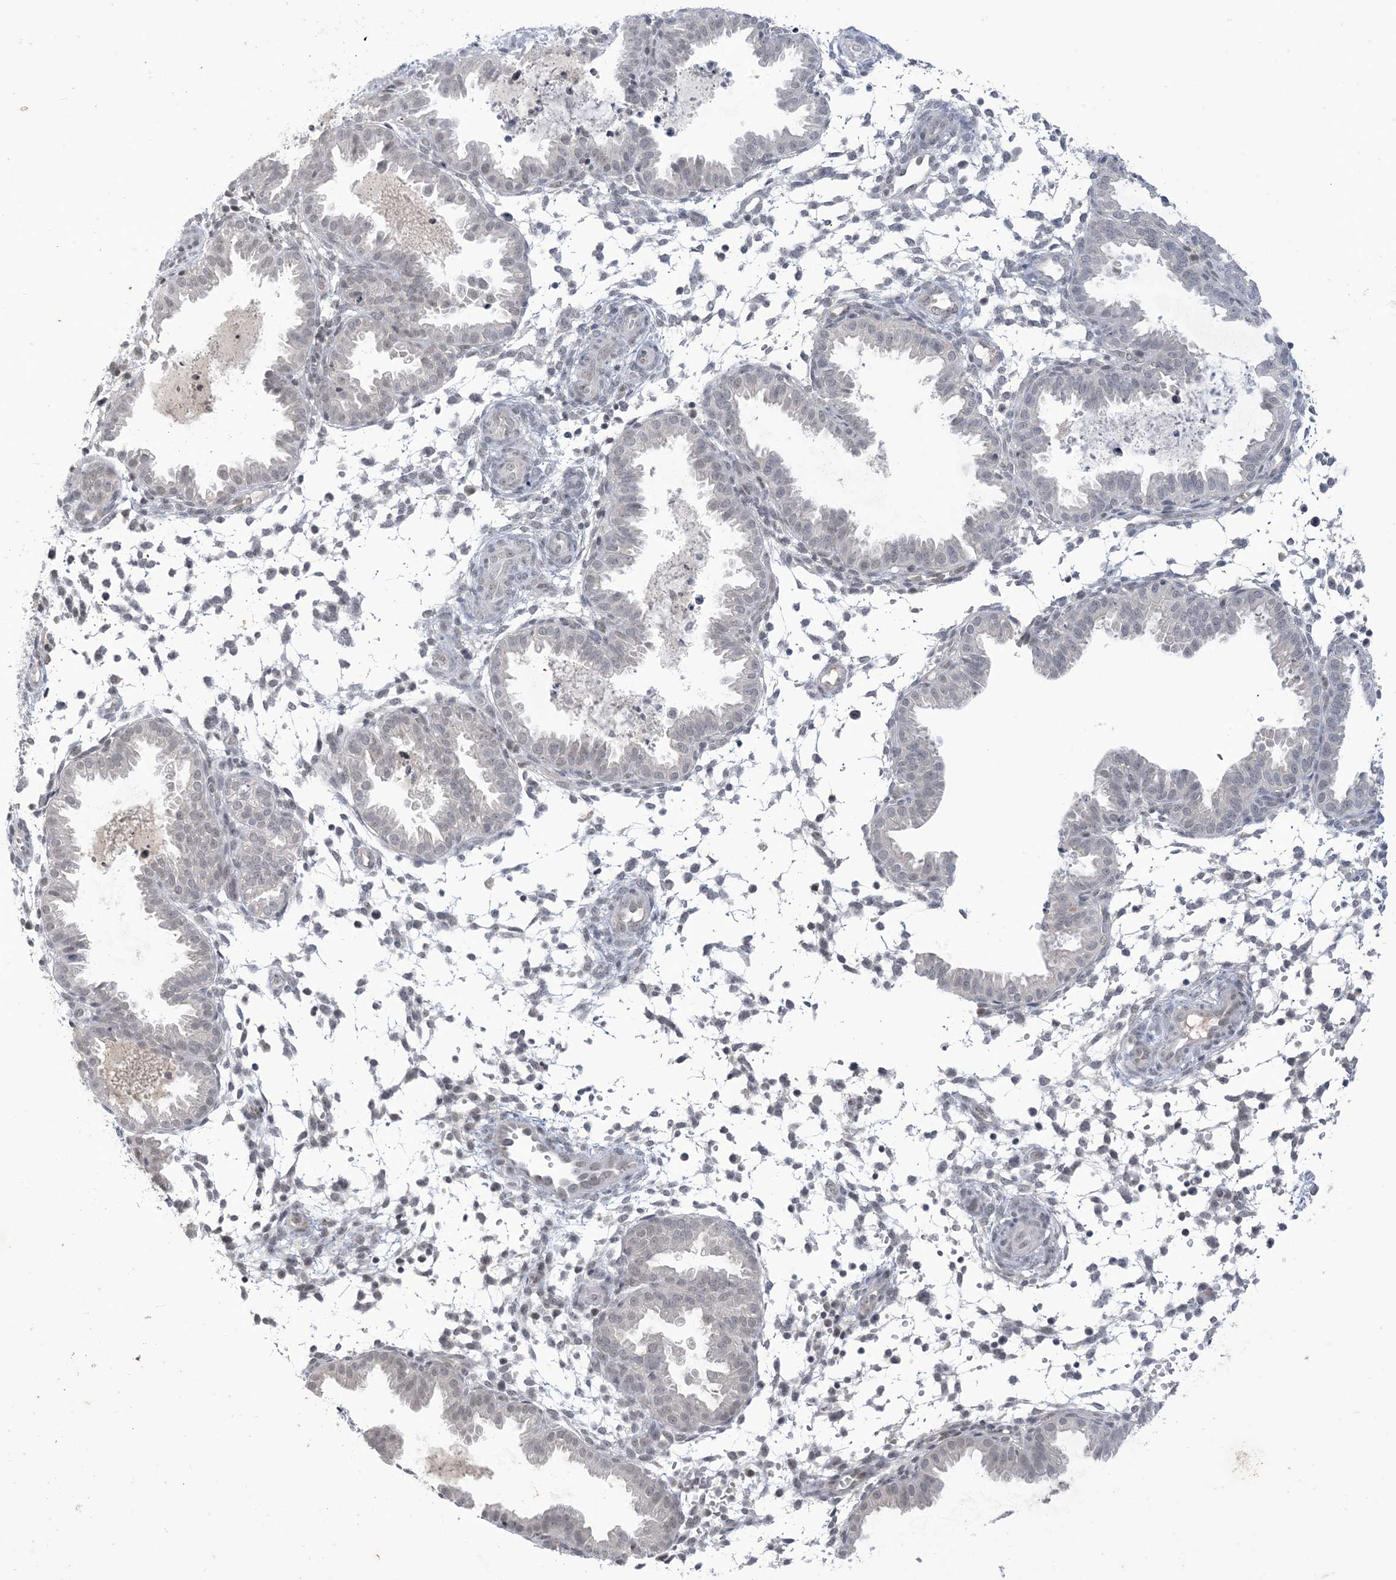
{"staining": {"intensity": "weak", "quantity": "<25%", "location": "nuclear"}, "tissue": "endometrium", "cell_type": "Cells in endometrial stroma", "image_type": "normal", "snomed": [{"axis": "morphology", "description": "Normal tissue, NOS"}, {"axis": "topography", "description": "Endometrium"}], "caption": "This is a histopathology image of IHC staining of normal endometrium, which shows no positivity in cells in endometrial stroma.", "gene": "ZNF674", "patient": {"sex": "female", "age": 33}}